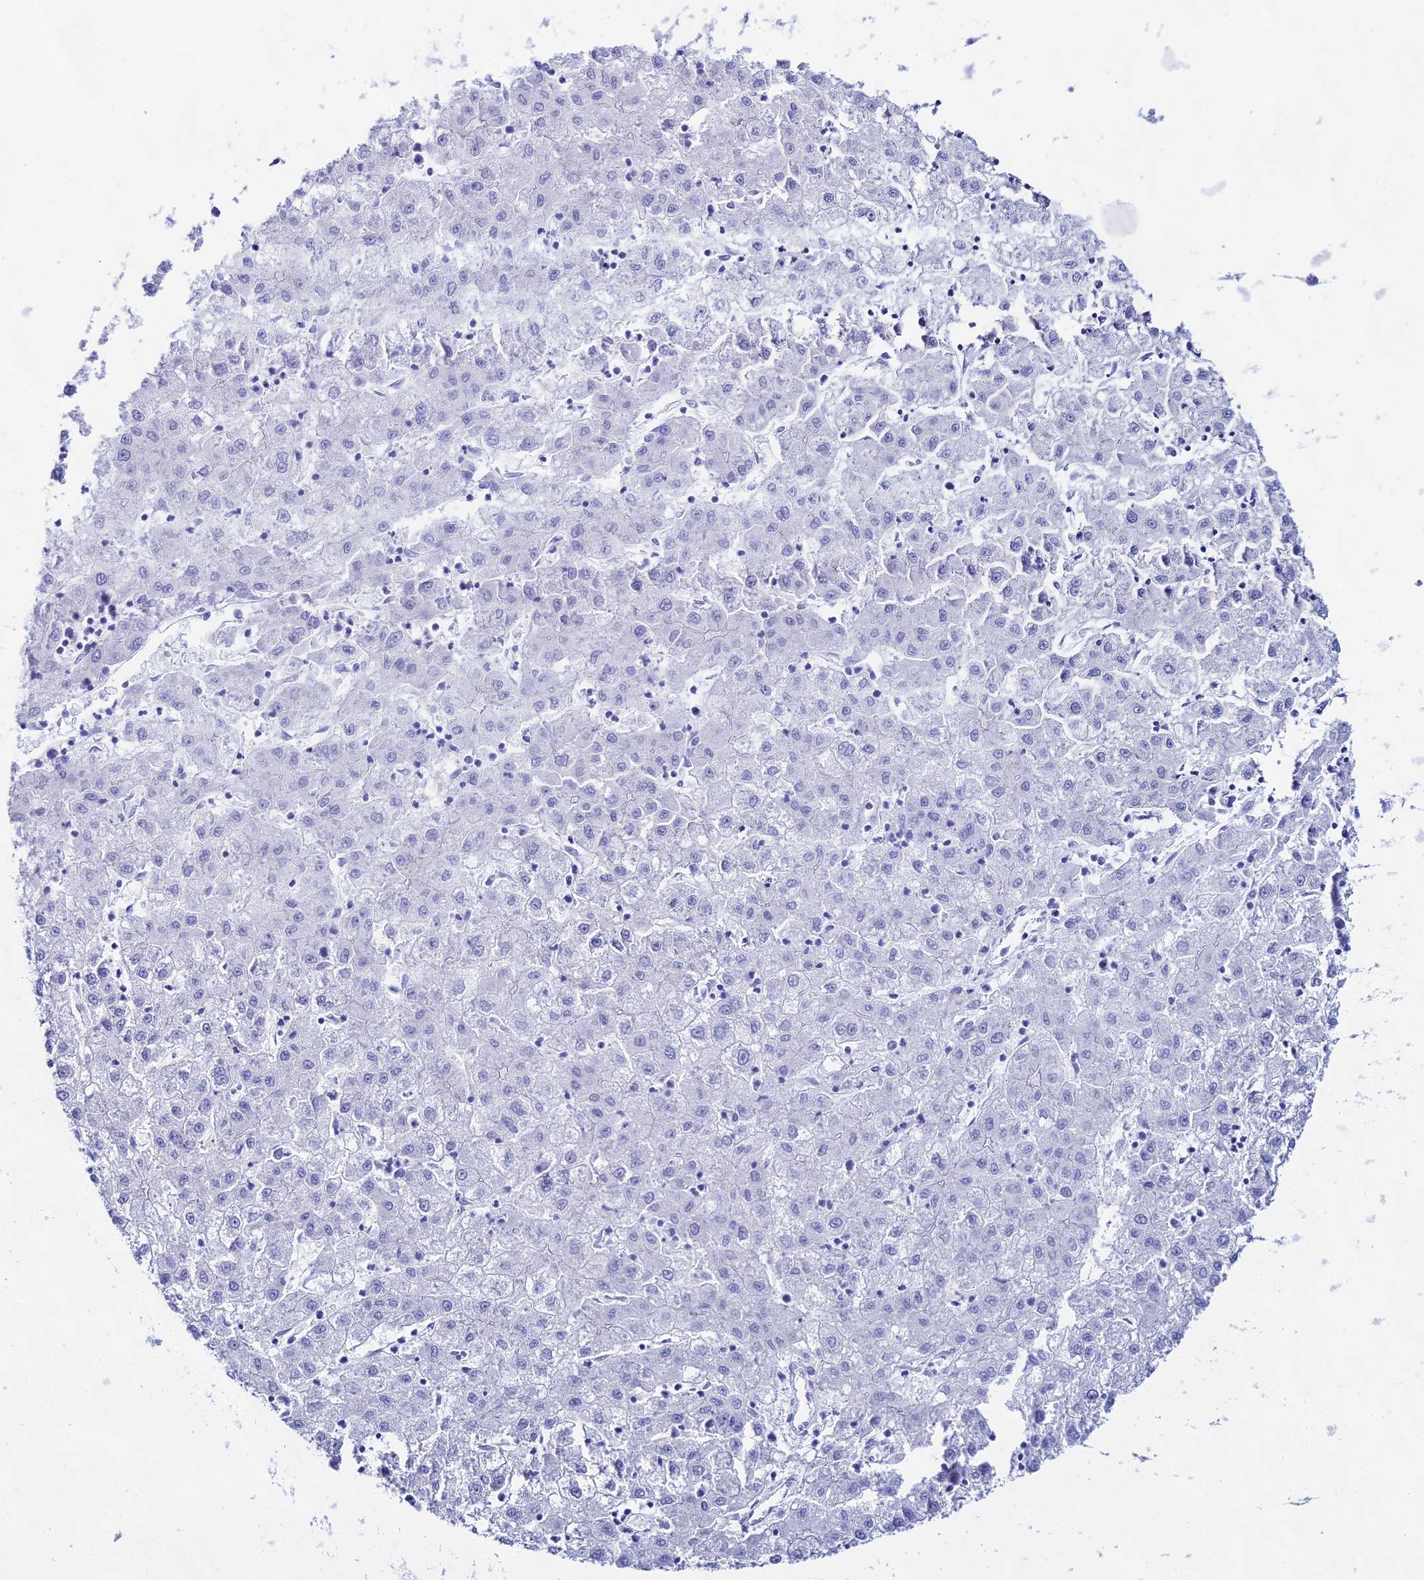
{"staining": {"intensity": "negative", "quantity": "none", "location": "none"}, "tissue": "liver cancer", "cell_type": "Tumor cells", "image_type": "cancer", "snomed": [{"axis": "morphology", "description": "Carcinoma, Hepatocellular, NOS"}, {"axis": "topography", "description": "Liver"}], "caption": "This is an IHC micrograph of liver cancer. There is no expression in tumor cells.", "gene": "CGB2", "patient": {"sex": "male", "age": 72}}